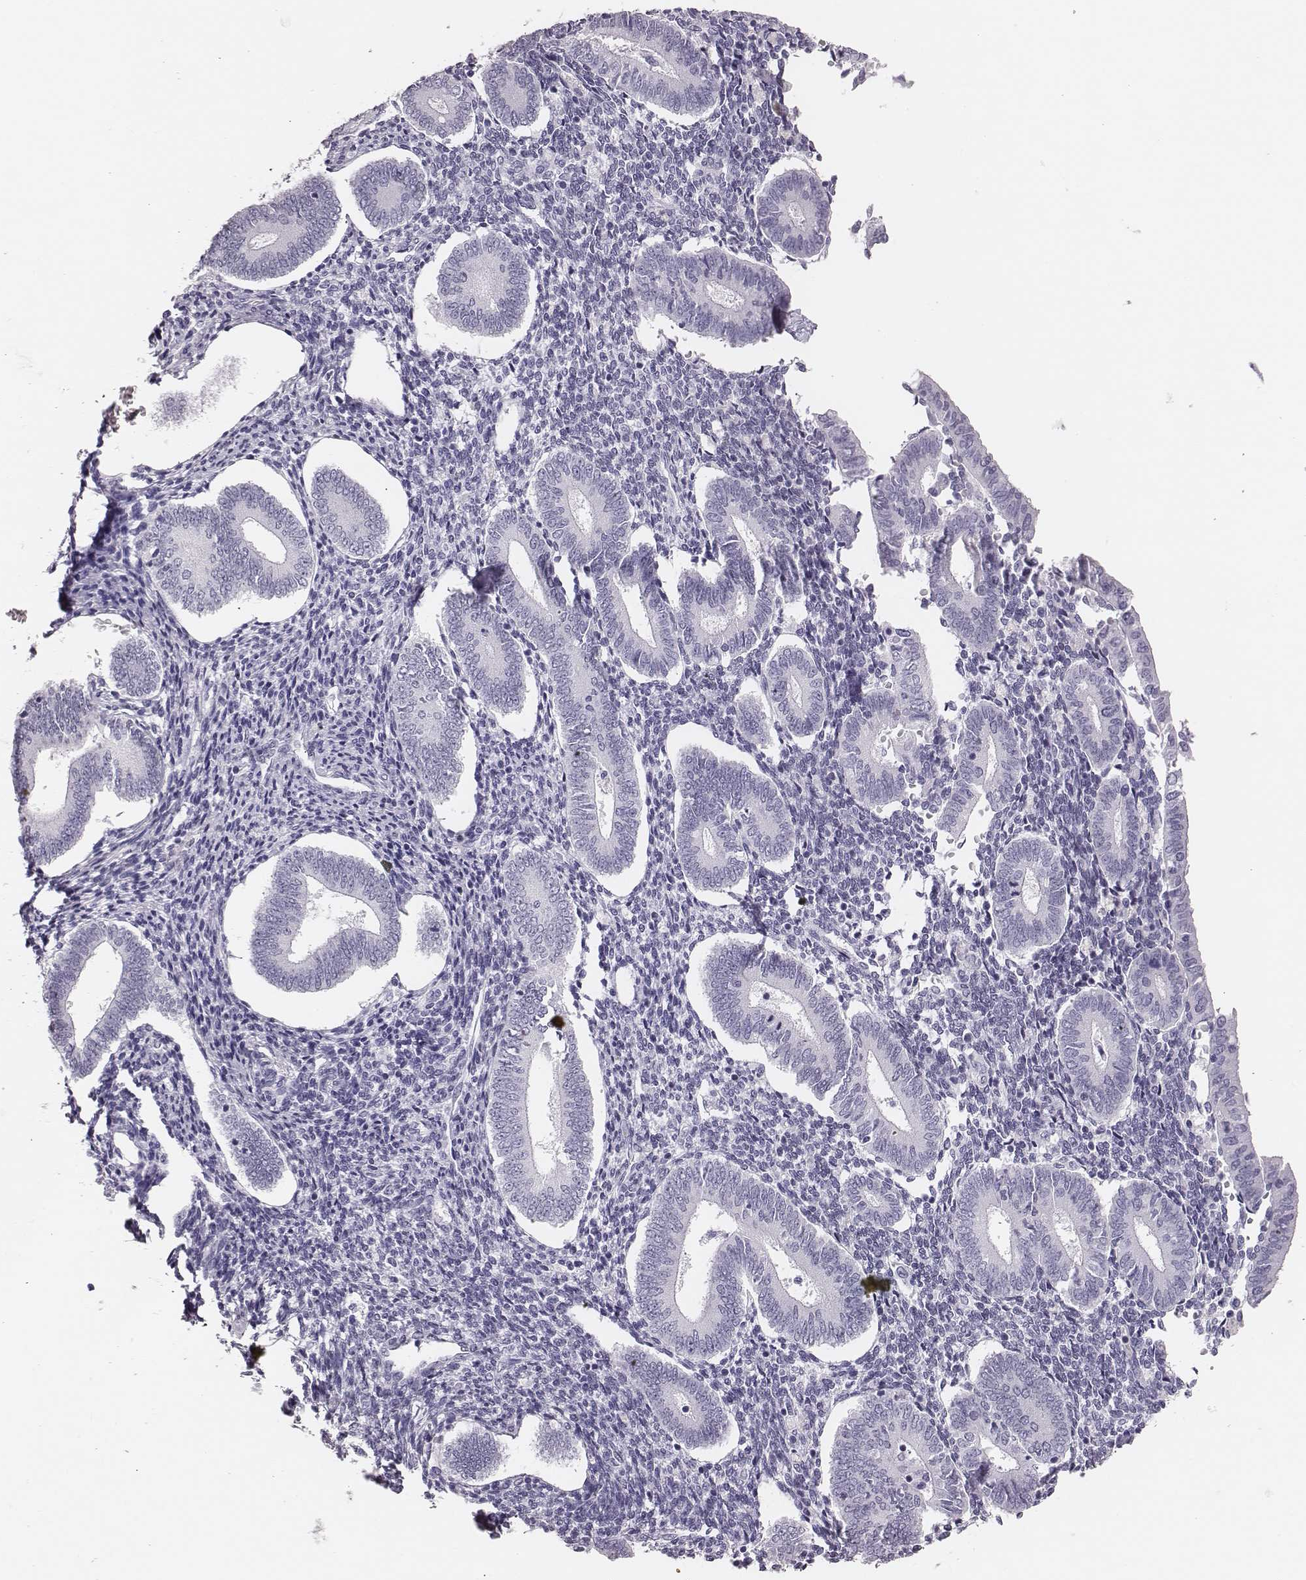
{"staining": {"intensity": "negative", "quantity": "none", "location": "none"}, "tissue": "endometrium", "cell_type": "Cells in endometrial stroma", "image_type": "normal", "snomed": [{"axis": "morphology", "description": "Normal tissue, NOS"}, {"axis": "topography", "description": "Endometrium"}], "caption": "Cells in endometrial stroma are negative for brown protein staining in unremarkable endometrium. (IHC, brightfield microscopy, high magnification).", "gene": "H1", "patient": {"sex": "female", "age": 40}}